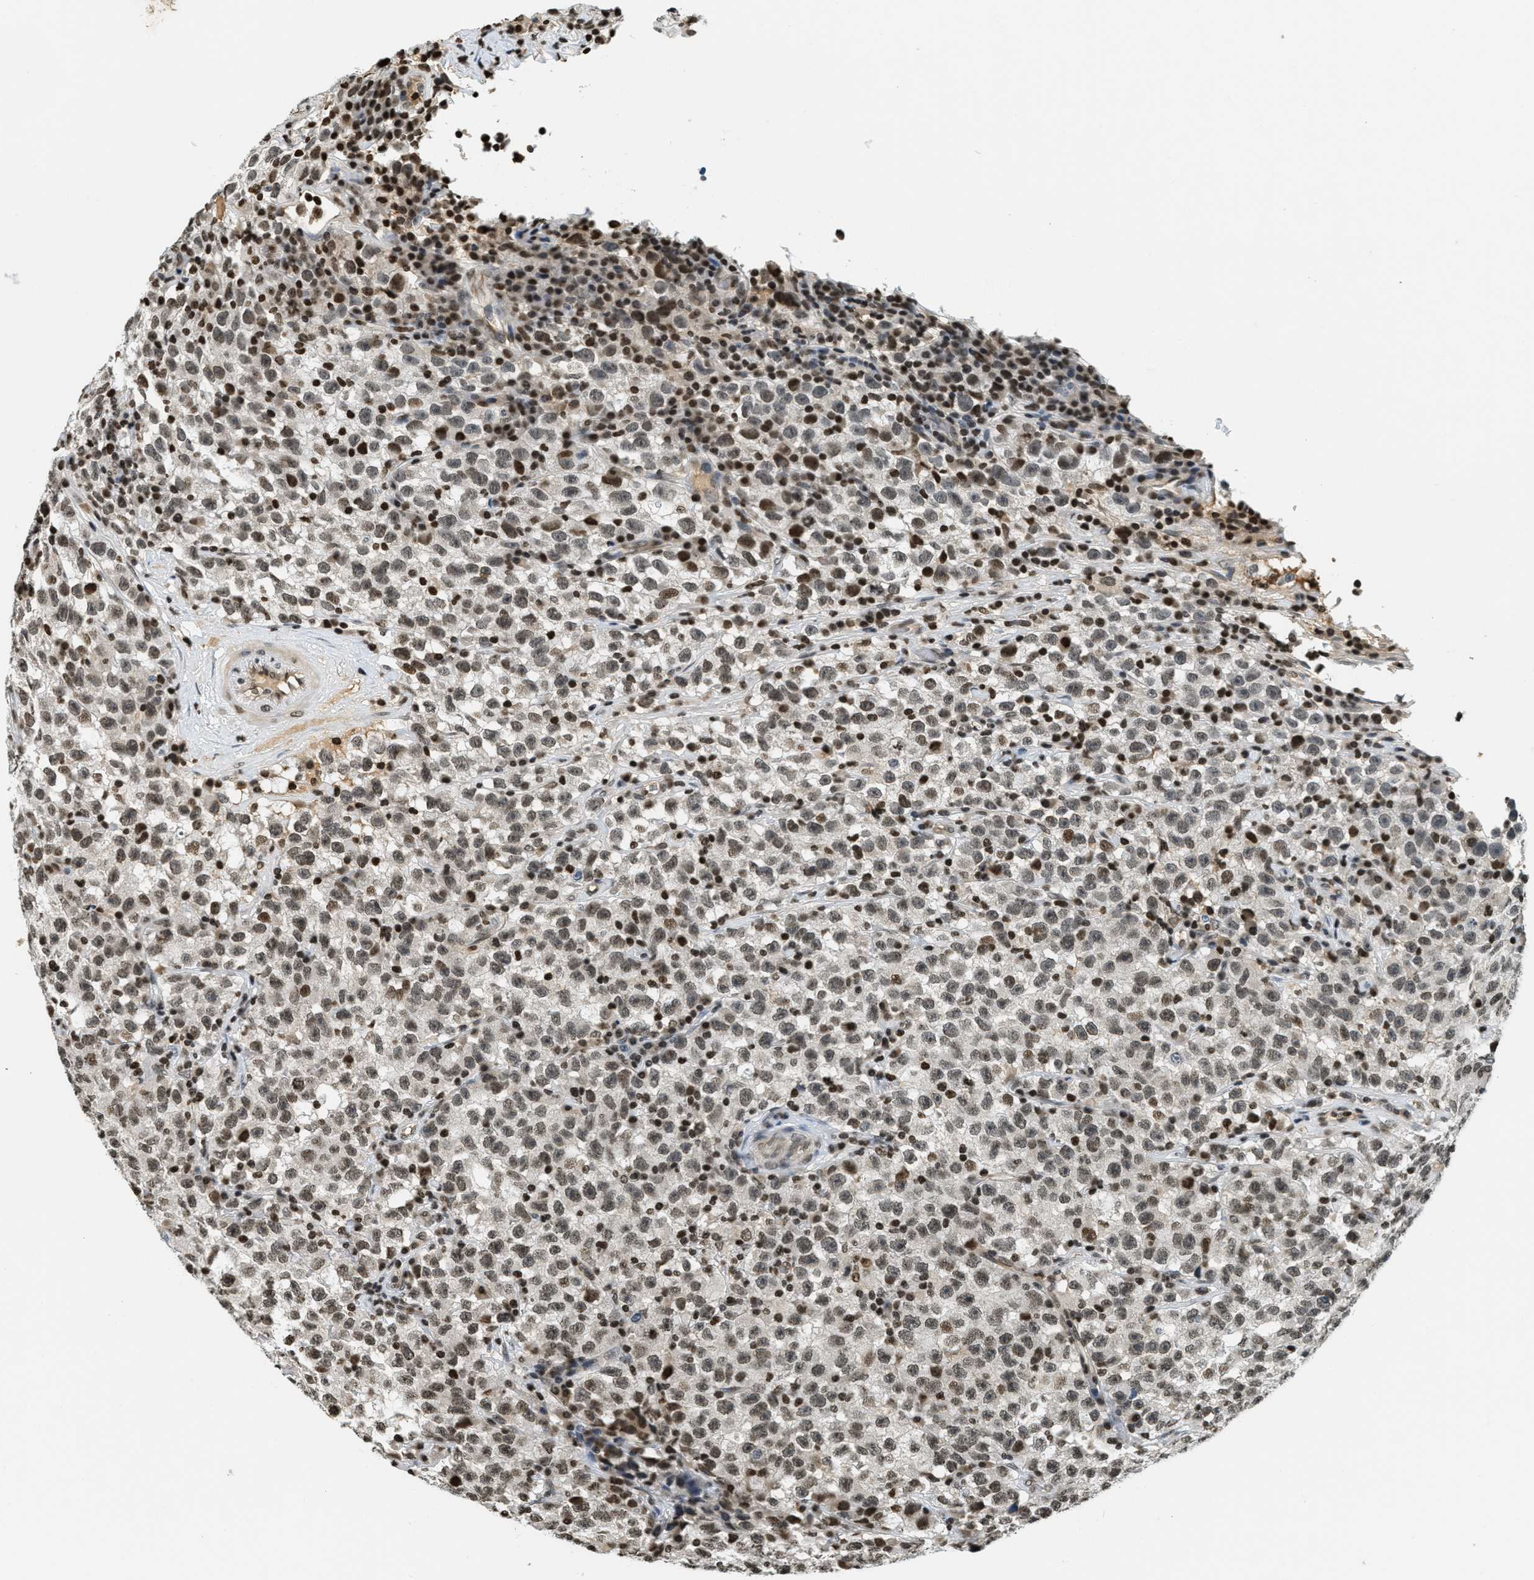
{"staining": {"intensity": "moderate", "quantity": ">75%", "location": "nuclear"}, "tissue": "testis cancer", "cell_type": "Tumor cells", "image_type": "cancer", "snomed": [{"axis": "morphology", "description": "Seminoma, NOS"}, {"axis": "topography", "description": "Testis"}], "caption": "Testis cancer stained for a protein exhibits moderate nuclear positivity in tumor cells.", "gene": "LDB2", "patient": {"sex": "male", "age": 22}}